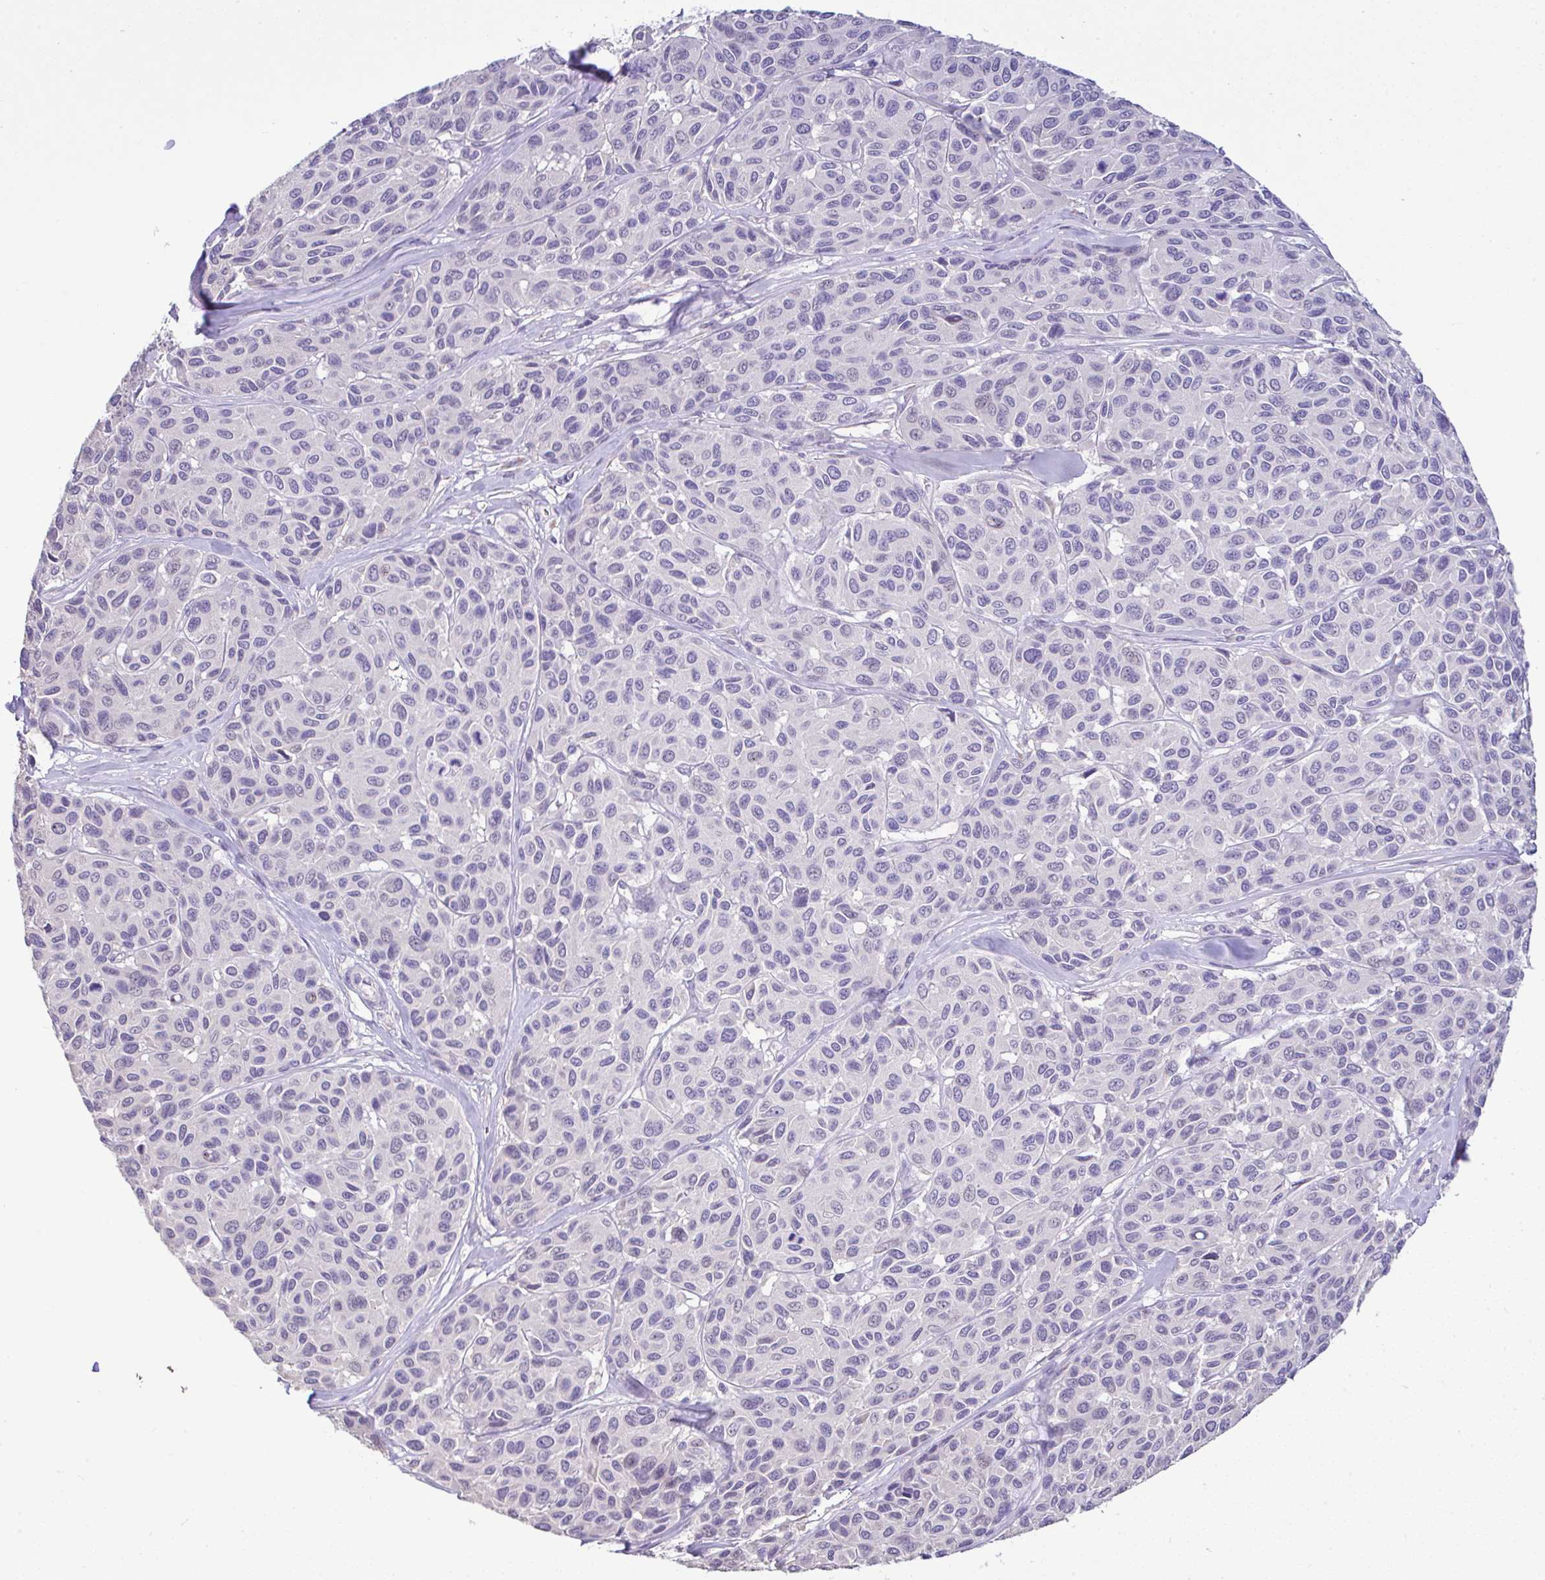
{"staining": {"intensity": "negative", "quantity": "none", "location": "none"}, "tissue": "melanoma", "cell_type": "Tumor cells", "image_type": "cancer", "snomed": [{"axis": "morphology", "description": "Malignant melanoma, NOS"}, {"axis": "topography", "description": "Skin"}], "caption": "Tumor cells show no significant staining in malignant melanoma. Nuclei are stained in blue.", "gene": "CTU1", "patient": {"sex": "female", "age": 66}}